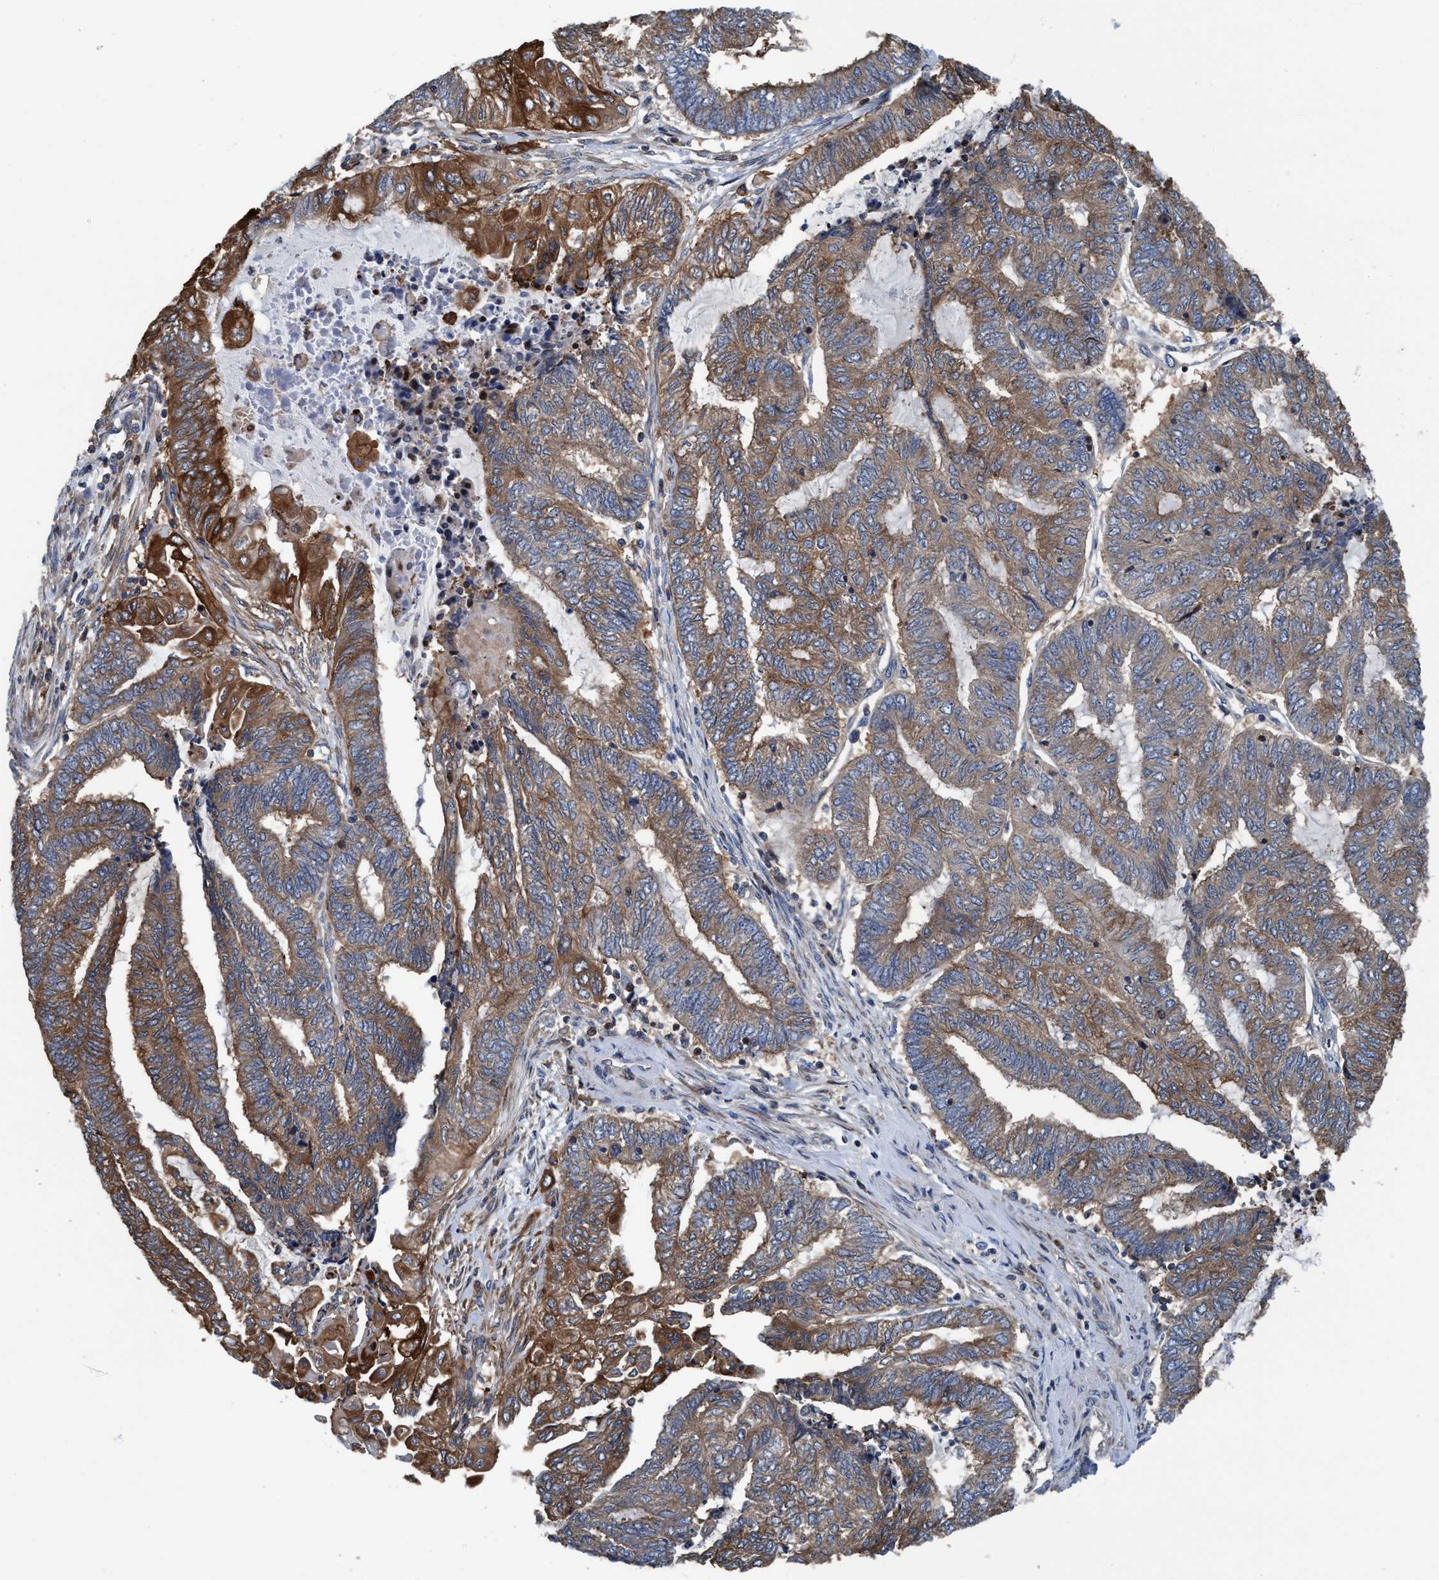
{"staining": {"intensity": "moderate", "quantity": ">75%", "location": "cytoplasmic/membranous"}, "tissue": "endometrial cancer", "cell_type": "Tumor cells", "image_type": "cancer", "snomed": [{"axis": "morphology", "description": "Adenocarcinoma, NOS"}, {"axis": "topography", "description": "Uterus"}, {"axis": "topography", "description": "Endometrium"}], "caption": "Endometrial adenocarcinoma stained for a protein shows moderate cytoplasmic/membranous positivity in tumor cells.", "gene": "NMT1", "patient": {"sex": "female", "age": 70}}